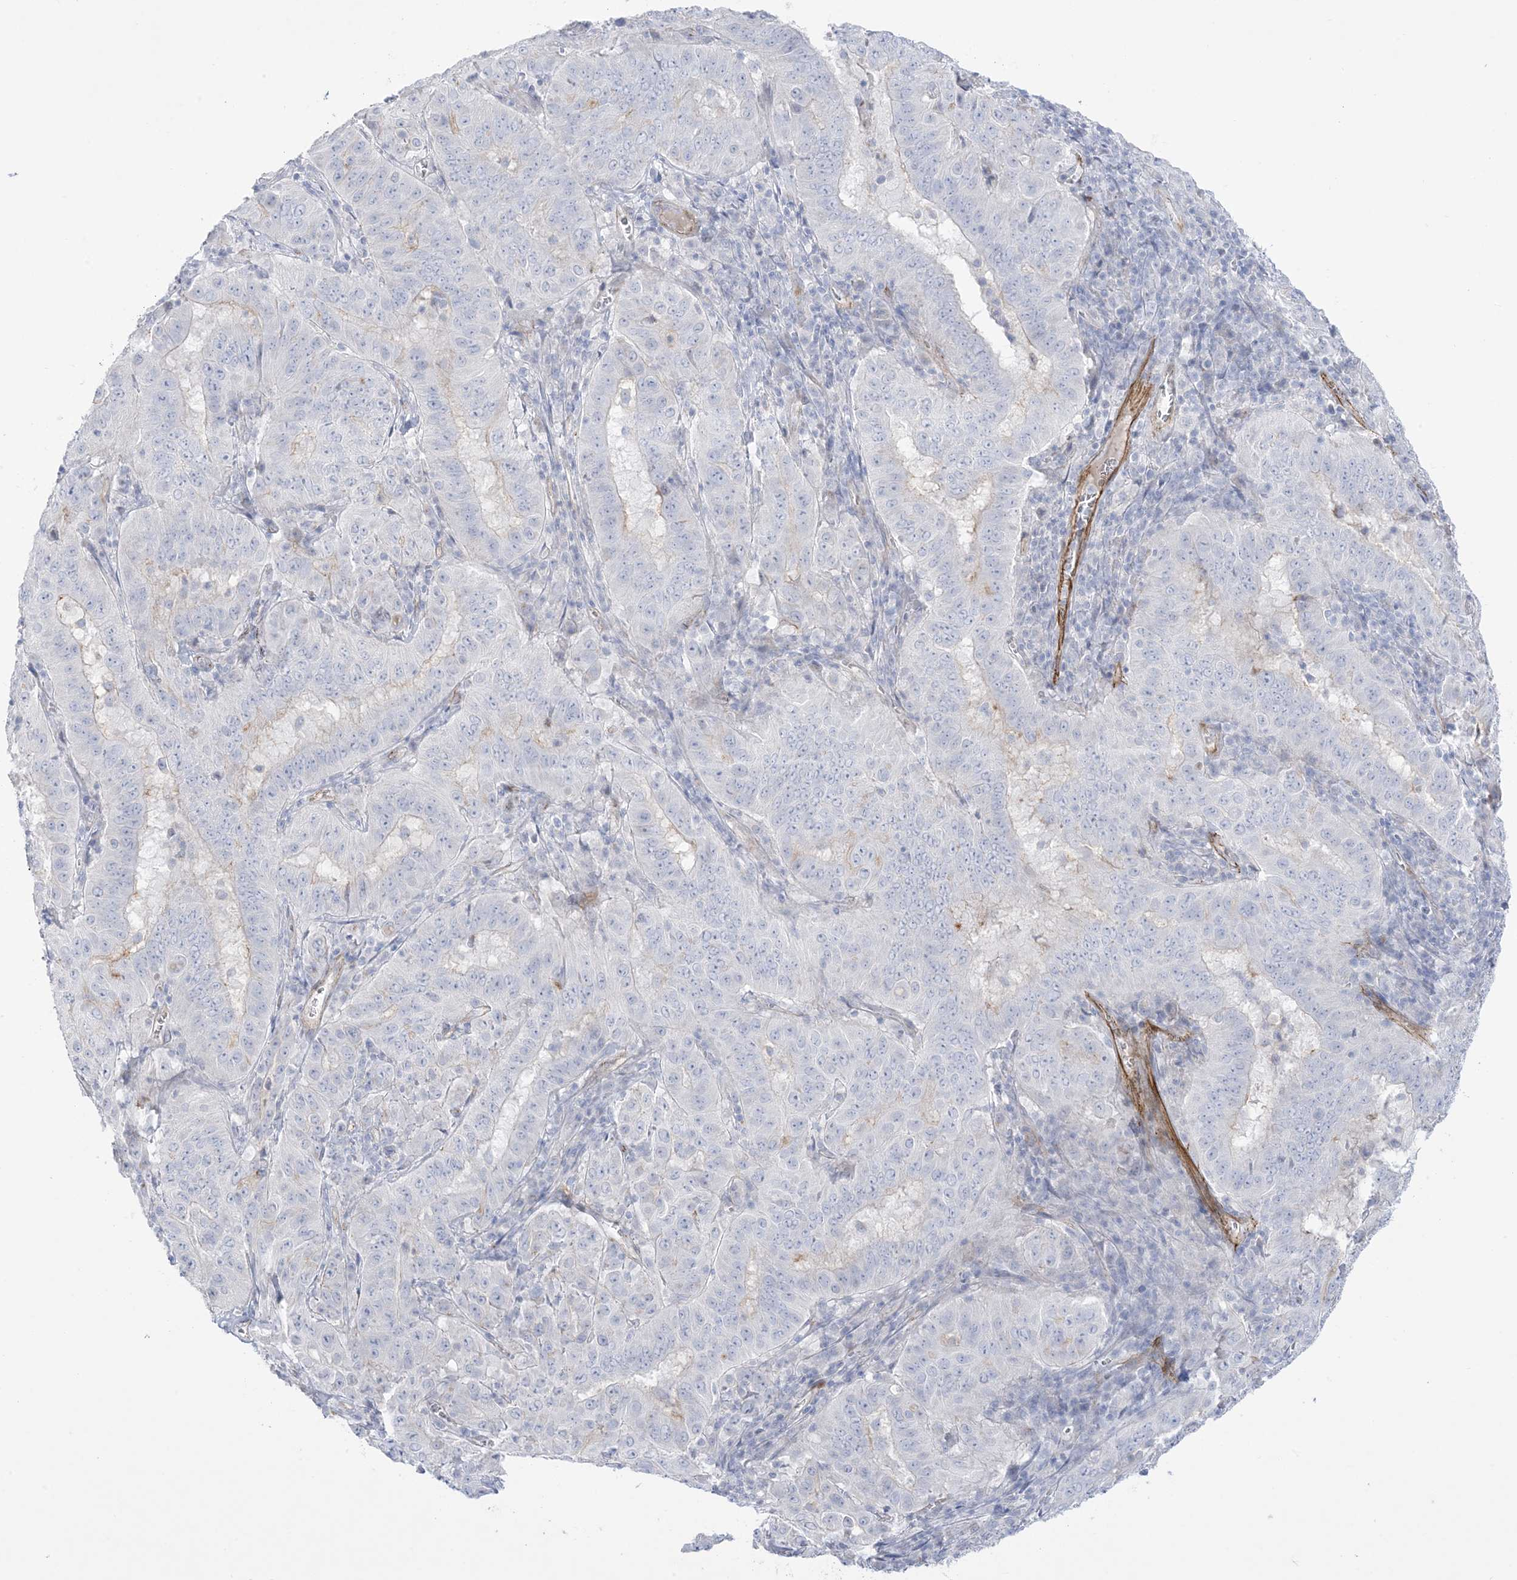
{"staining": {"intensity": "negative", "quantity": "none", "location": "none"}, "tissue": "pancreatic cancer", "cell_type": "Tumor cells", "image_type": "cancer", "snomed": [{"axis": "morphology", "description": "Adenocarcinoma, NOS"}, {"axis": "topography", "description": "Pancreas"}], "caption": "Pancreatic cancer (adenocarcinoma) was stained to show a protein in brown. There is no significant expression in tumor cells.", "gene": "B3GNT7", "patient": {"sex": "male", "age": 63}}